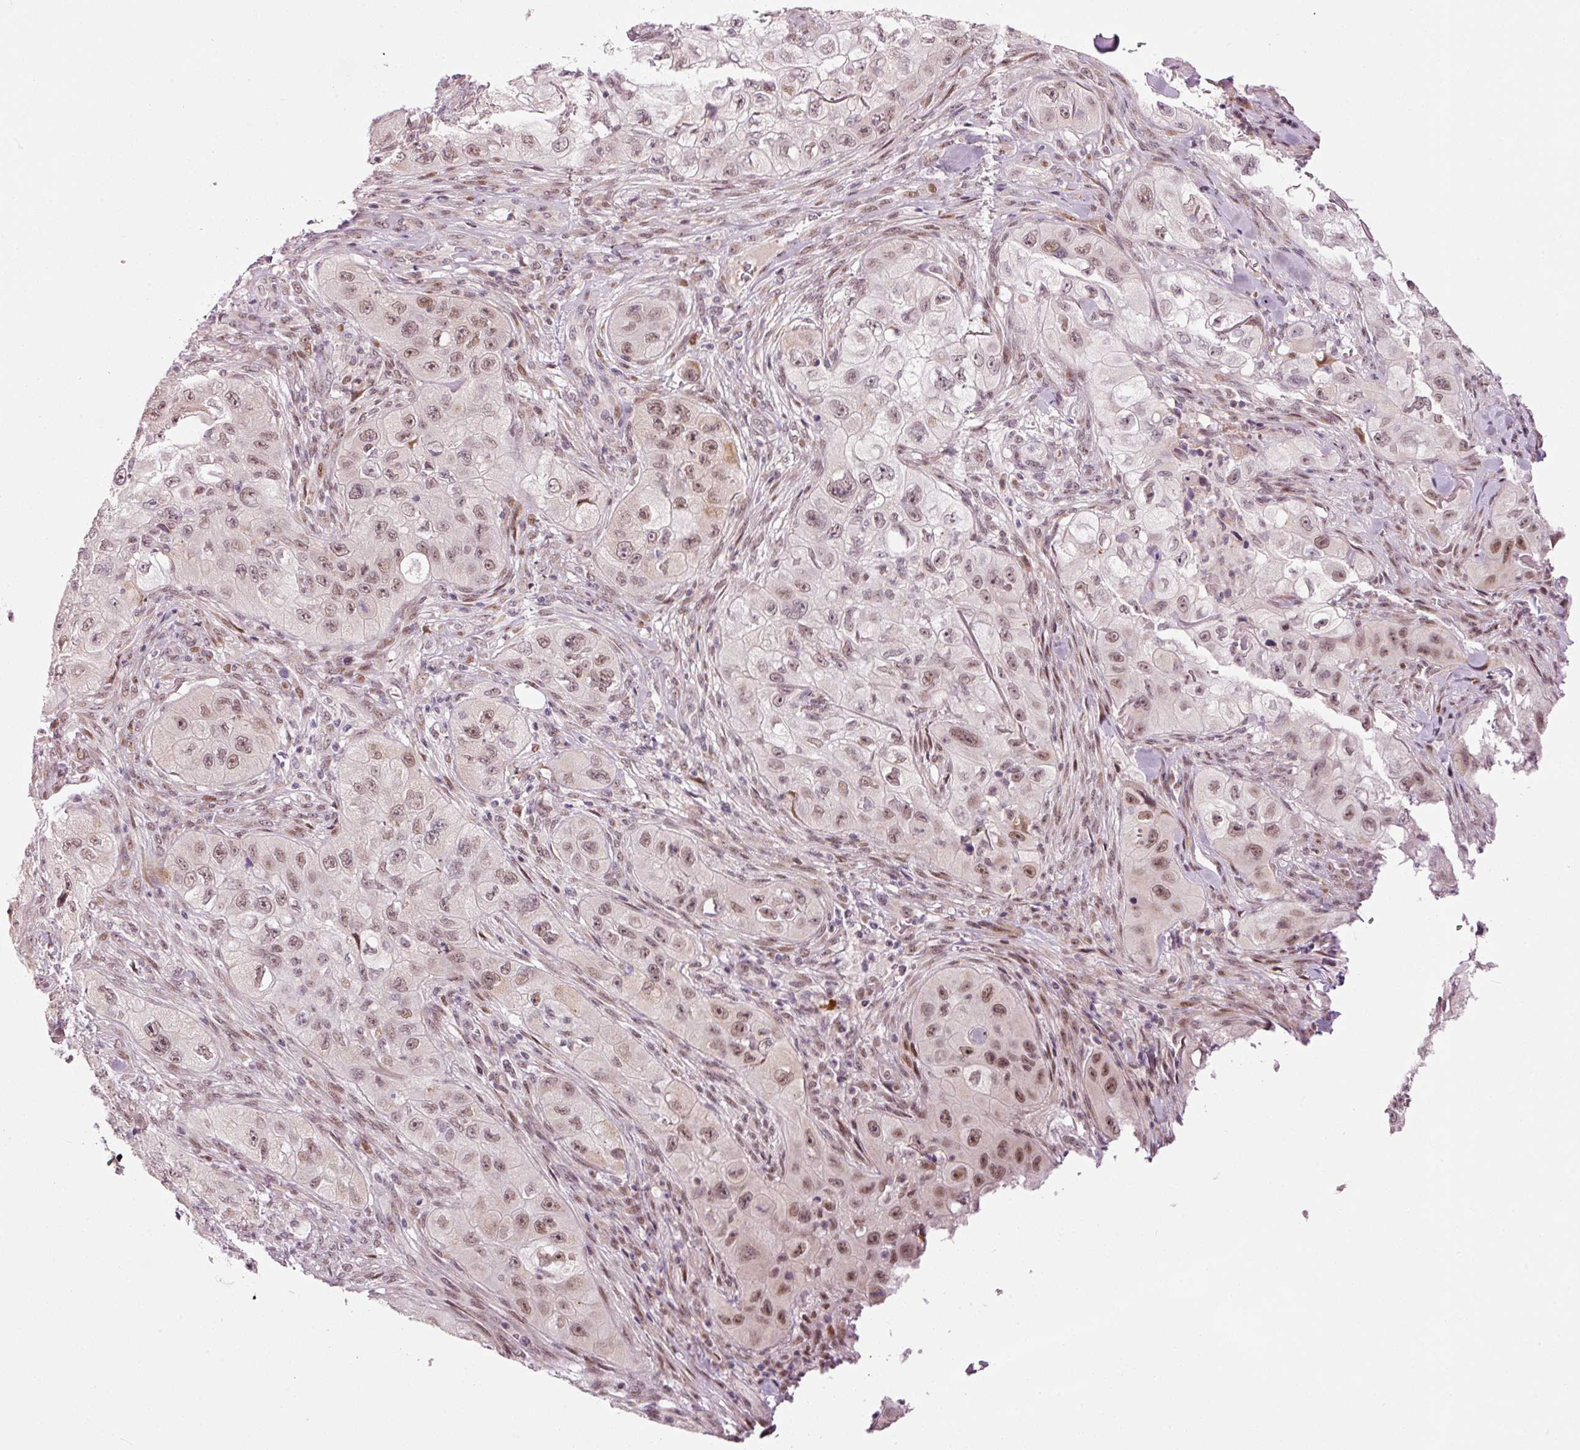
{"staining": {"intensity": "moderate", "quantity": "25%-75%", "location": "nuclear"}, "tissue": "skin cancer", "cell_type": "Tumor cells", "image_type": "cancer", "snomed": [{"axis": "morphology", "description": "Squamous cell carcinoma, NOS"}, {"axis": "topography", "description": "Skin"}, {"axis": "topography", "description": "Subcutis"}], "caption": "This image exhibits immunohistochemistry staining of squamous cell carcinoma (skin), with medium moderate nuclear staining in approximately 25%-75% of tumor cells.", "gene": "ANKRD20A1", "patient": {"sex": "male", "age": 73}}